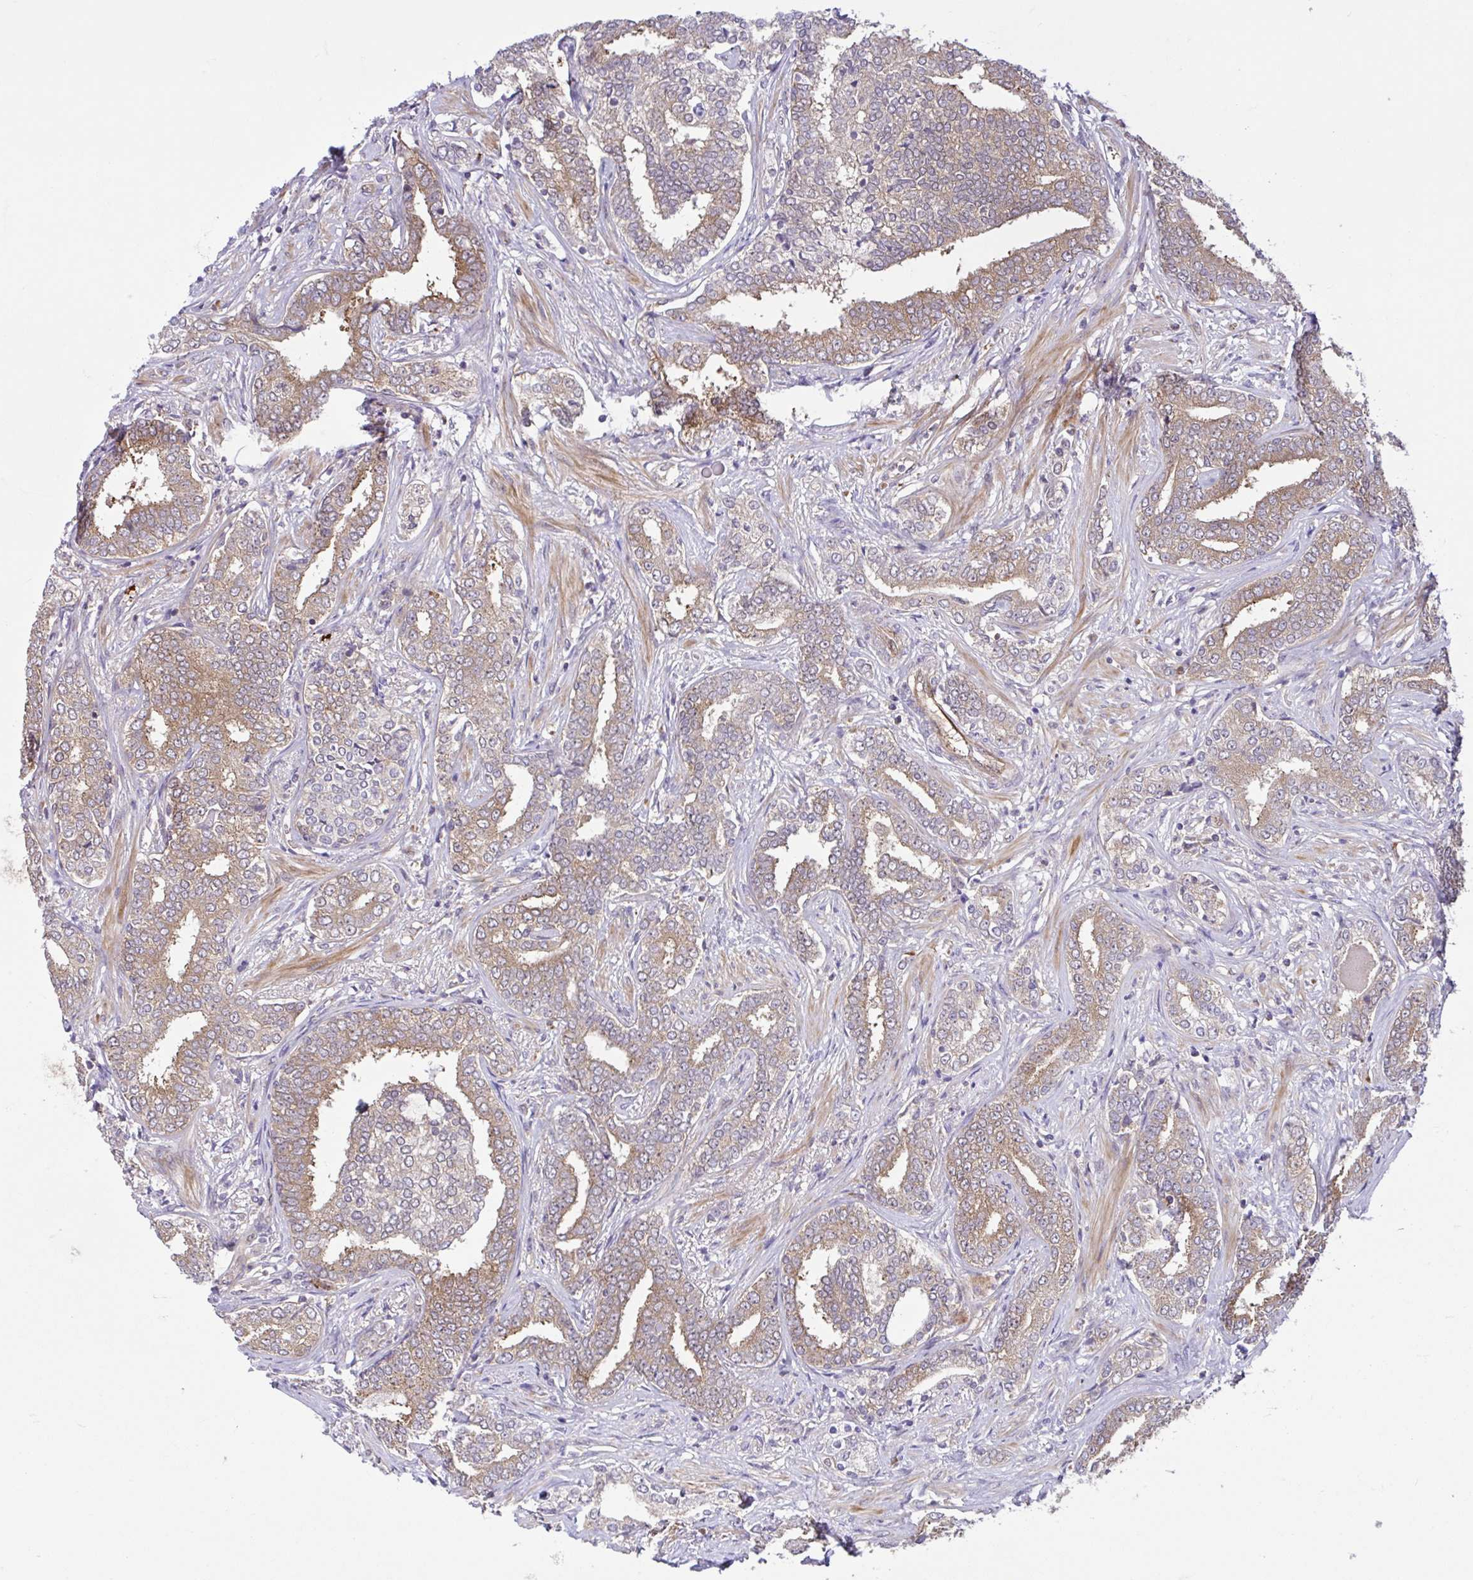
{"staining": {"intensity": "moderate", "quantity": ">75%", "location": "cytoplasmic/membranous"}, "tissue": "prostate cancer", "cell_type": "Tumor cells", "image_type": "cancer", "snomed": [{"axis": "morphology", "description": "Adenocarcinoma, High grade"}, {"axis": "topography", "description": "Prostate"}], "caption": "Protein expression analysis of high-grade adenocarcinoma (prostate) demonstrates moderate cytoplasmic/membranous expression in about >75% of tumor cells.", "gene": "NTPCR", "patient": {"sex": "male", "age": 72}}